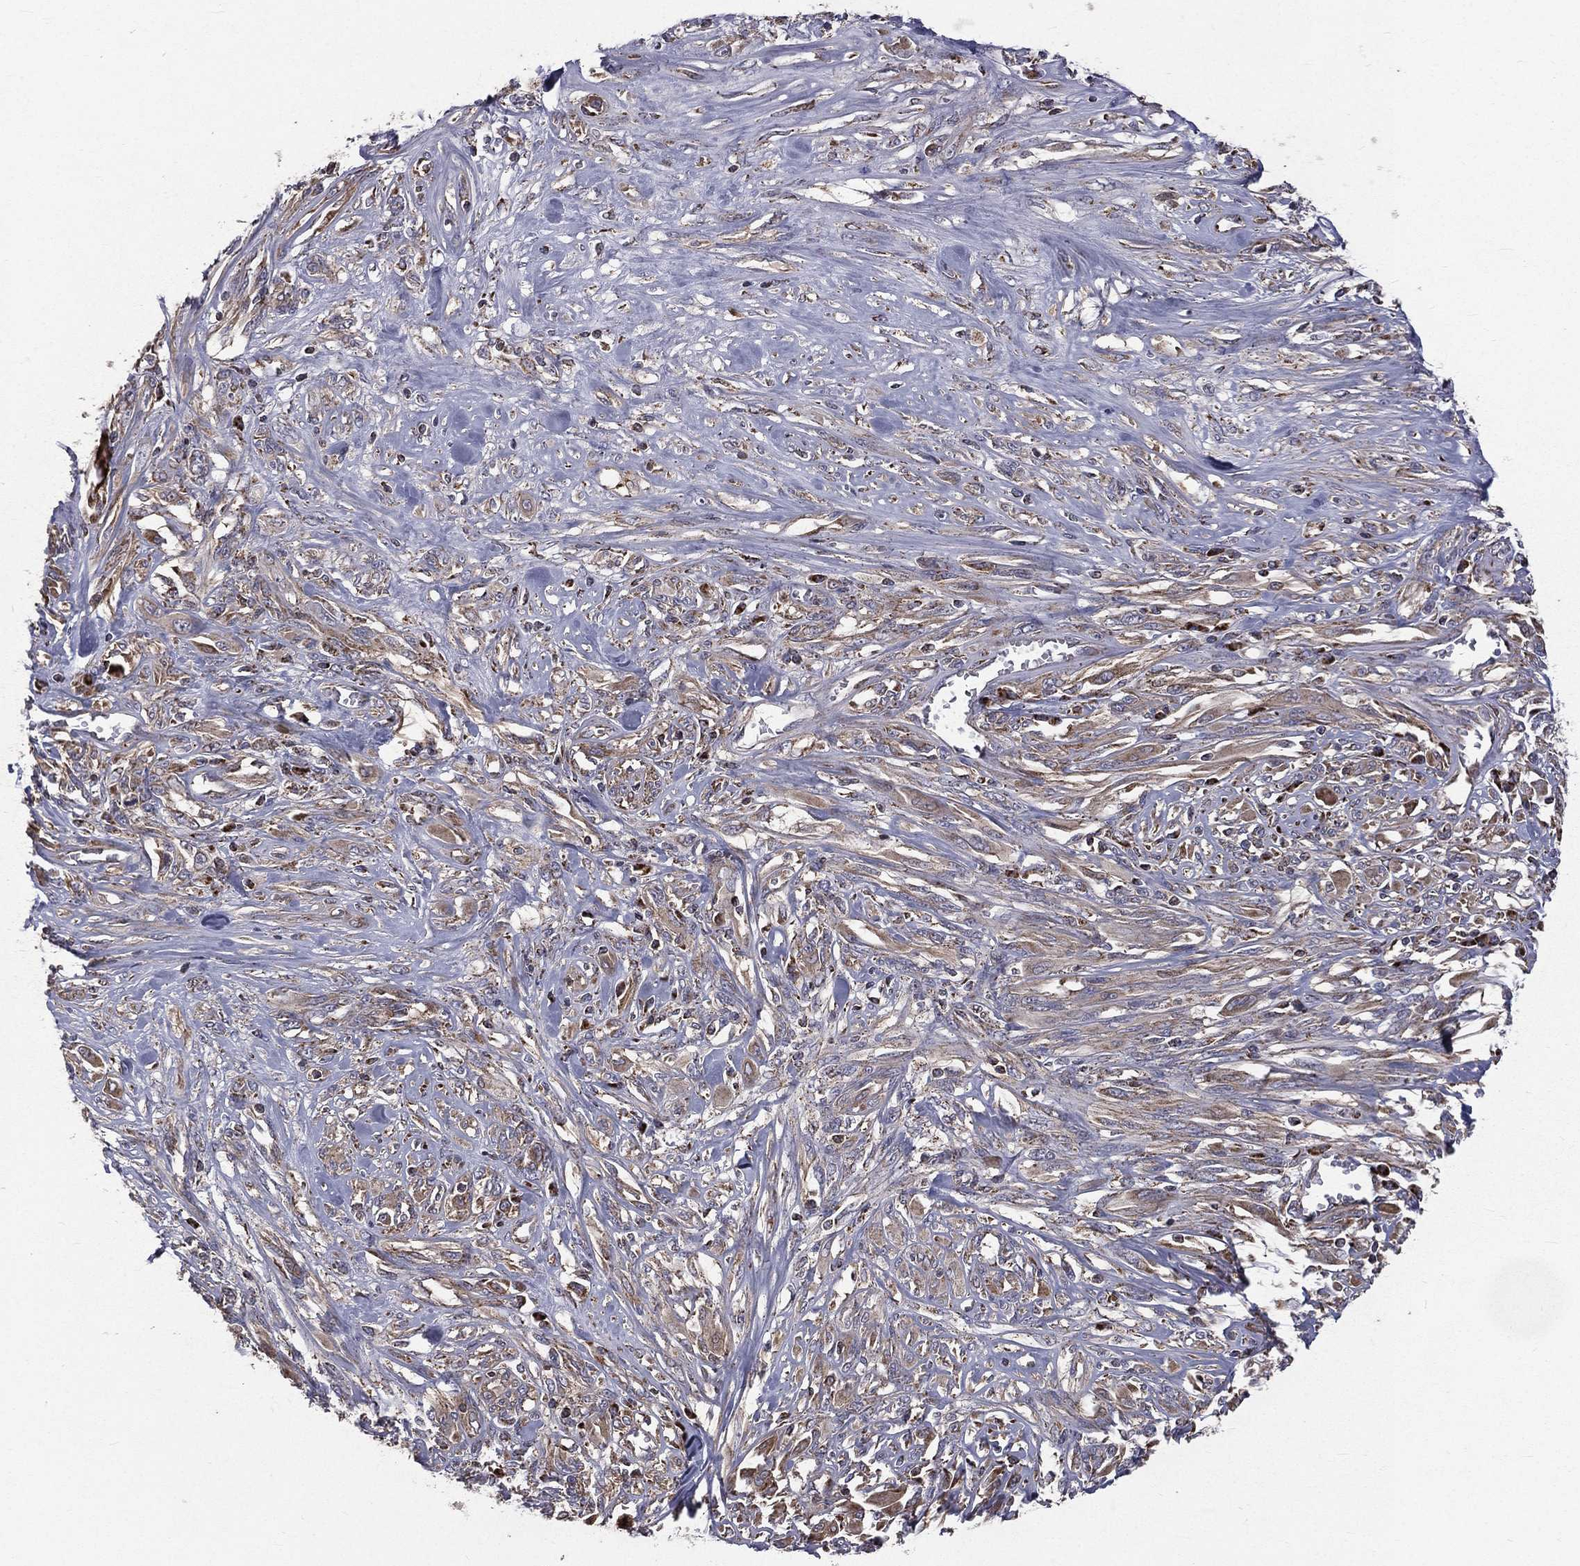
{"staining": {"intensity": "weak", "quantity": "<25%", "location": "cytoplasmic/membranous"}, "tissue": "melanoma", "cell_type": "Tumor cells", "image_type": "cancer", "snomed": [{"axis": "morphology", "description": "Malignant melanoma, NOS"}, {"axis": "topography", "description": "Skin"}], "caption": "This is an IHC image of human malignant melanoma. There is no expression in tumor cells.", "gene": "GPD1", "patient": {"sex": "female", "age": 91}}